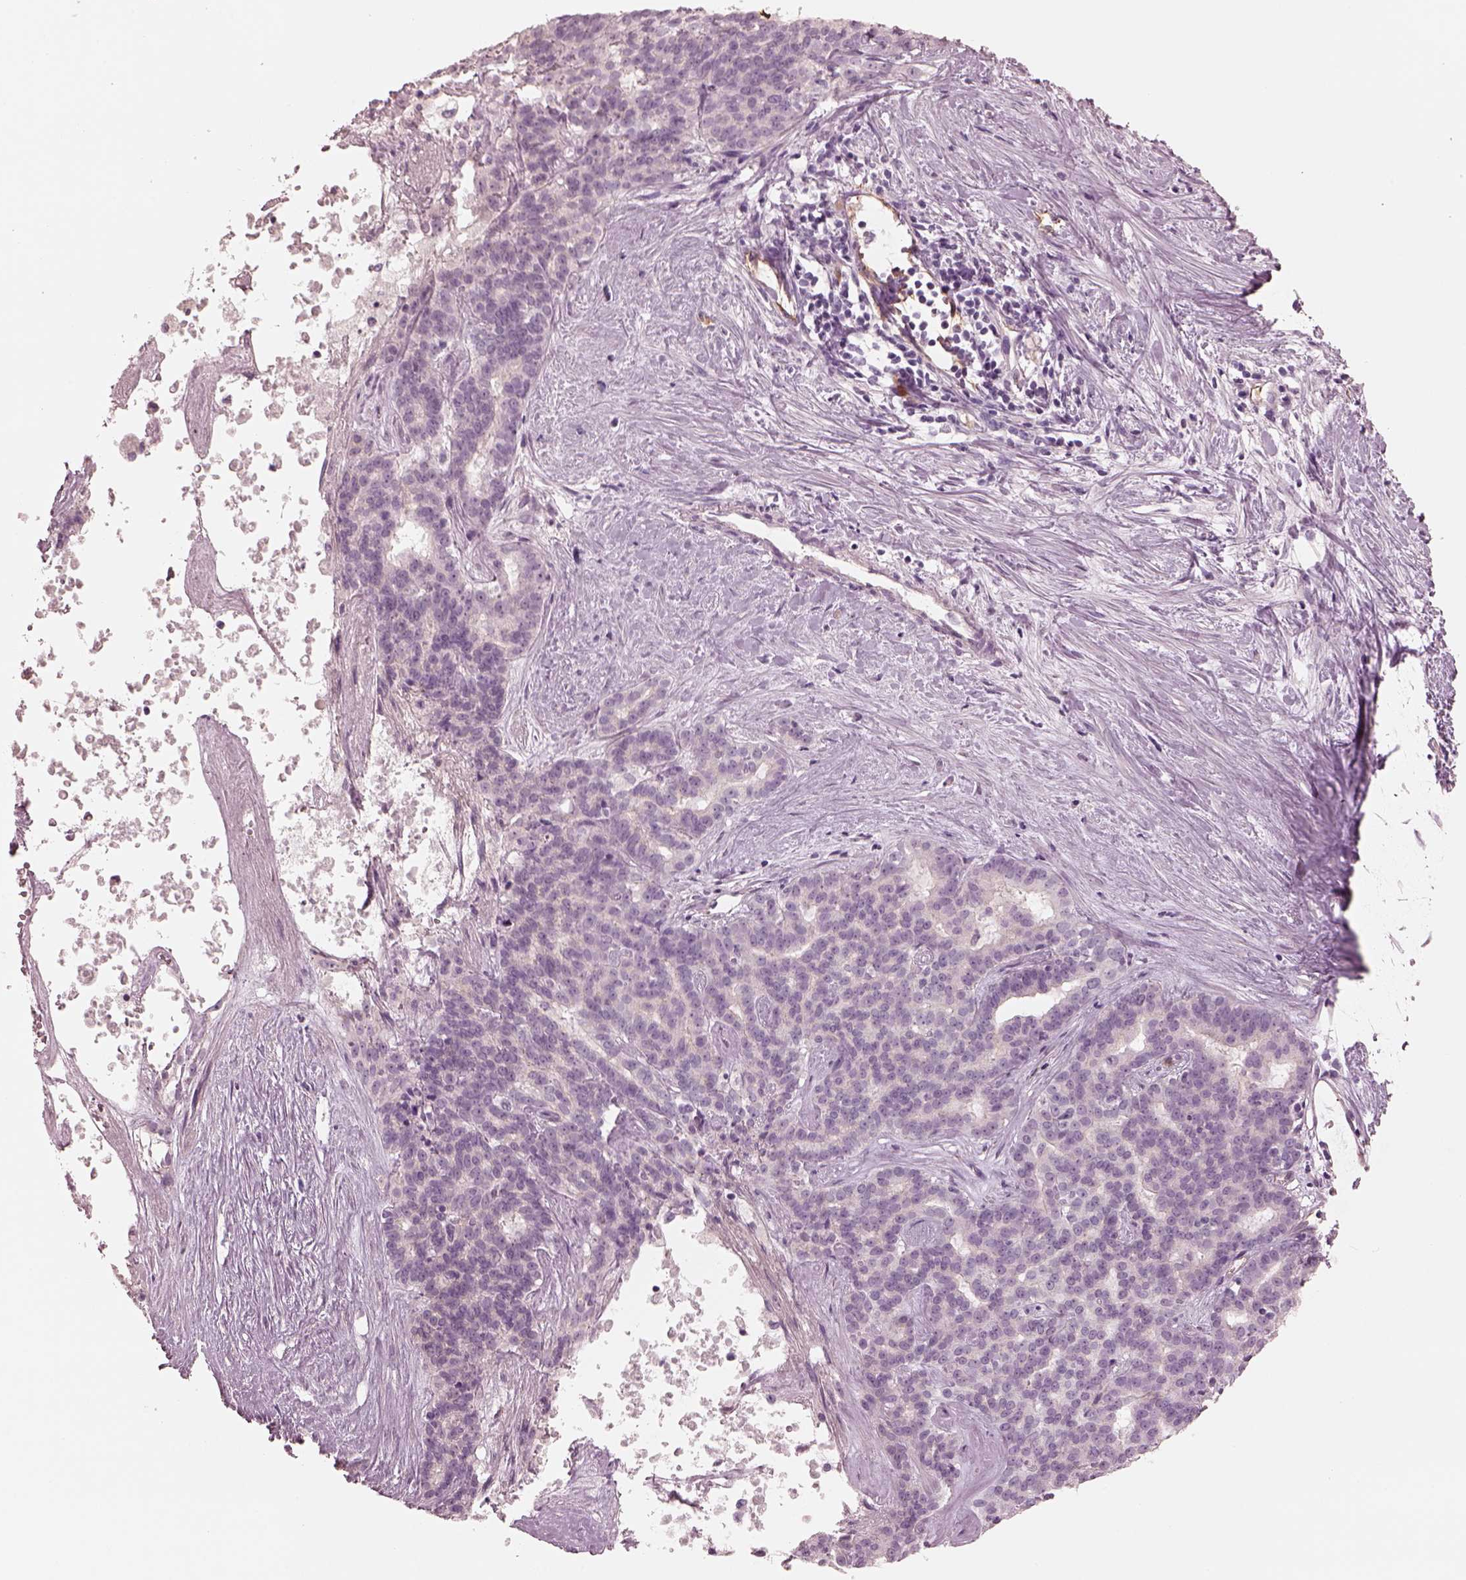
{"staining": {"intensity": "negative", "quantity": "none", "location": "none"}, "tissue": "liver cancer", "cell_type": "Tumor cells", "image_type": "cancer", "snomed": [{"axis": "morphology", "description": "Cholangiocarcinoma"}, {"axis": "topography", "description": "Liver"}], "caption": "A high-resolution image shows immunohistochemistry staining of liver cancer (cholangiocarcinoma), which reveals no significant expression in tumor cells.", "gene": "EIF4E1B", "patient": {"sex": "female", "age": 47}}